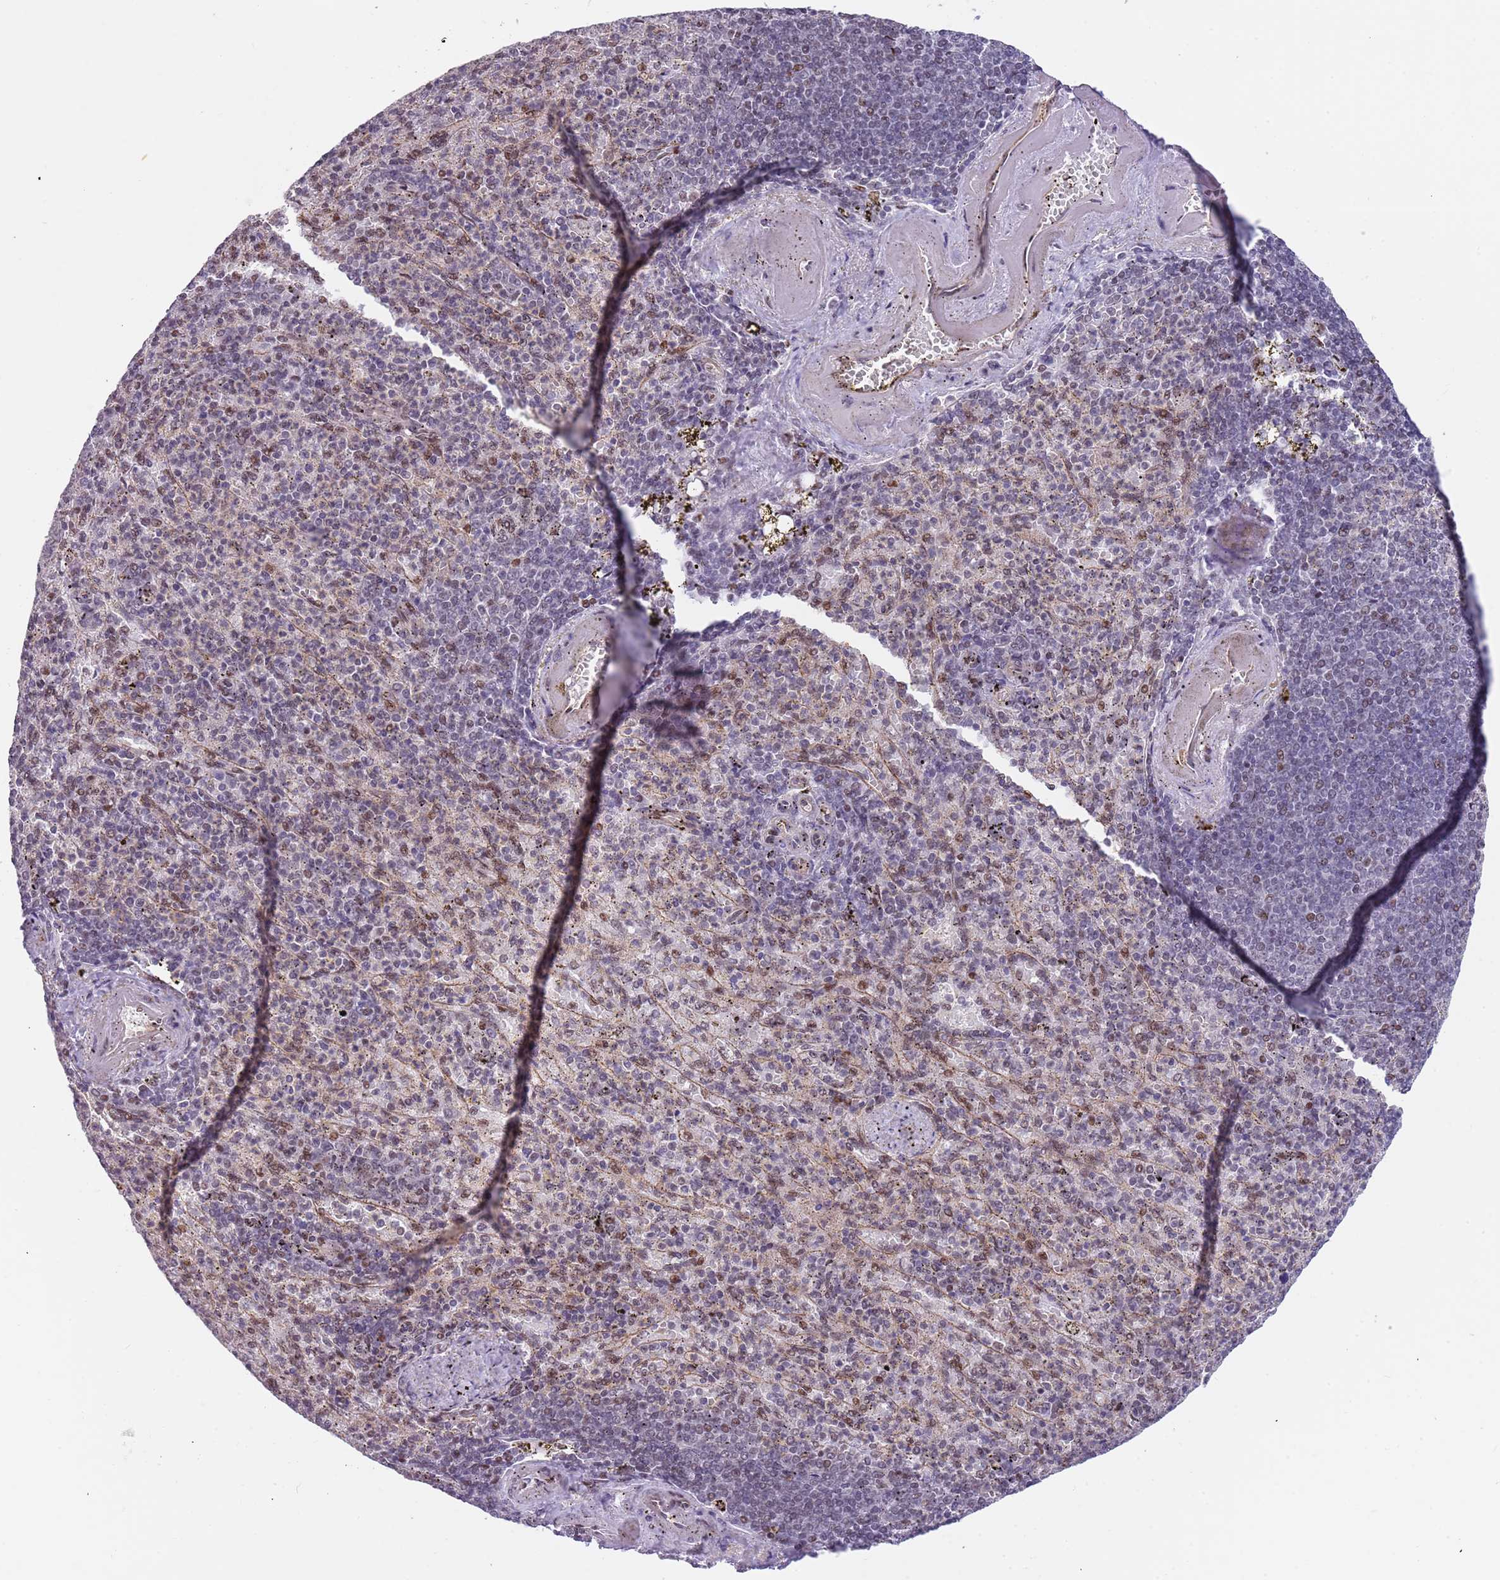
{"staining": {"intensity": "weak", "quantity": "<25%", "location": "nuclear"}, "tissue": "spleen", "cell_type": "Cells in red pulp", "image_type": "normal", "snomed": [{"axis": "morphology", "description": "Normal tissue, NOS"}, {"axis": "topography", "description": "Spleen"}], "caption": "DAB immunohistochemical staining of unremarkable spleen displays no significant staining in cells in red pulp. (Immunohistochemistry (ihc), brightfield microscopy, high magnification).", "gene": "LRMDA", "patient": {"sex": "female", "age": 74}}